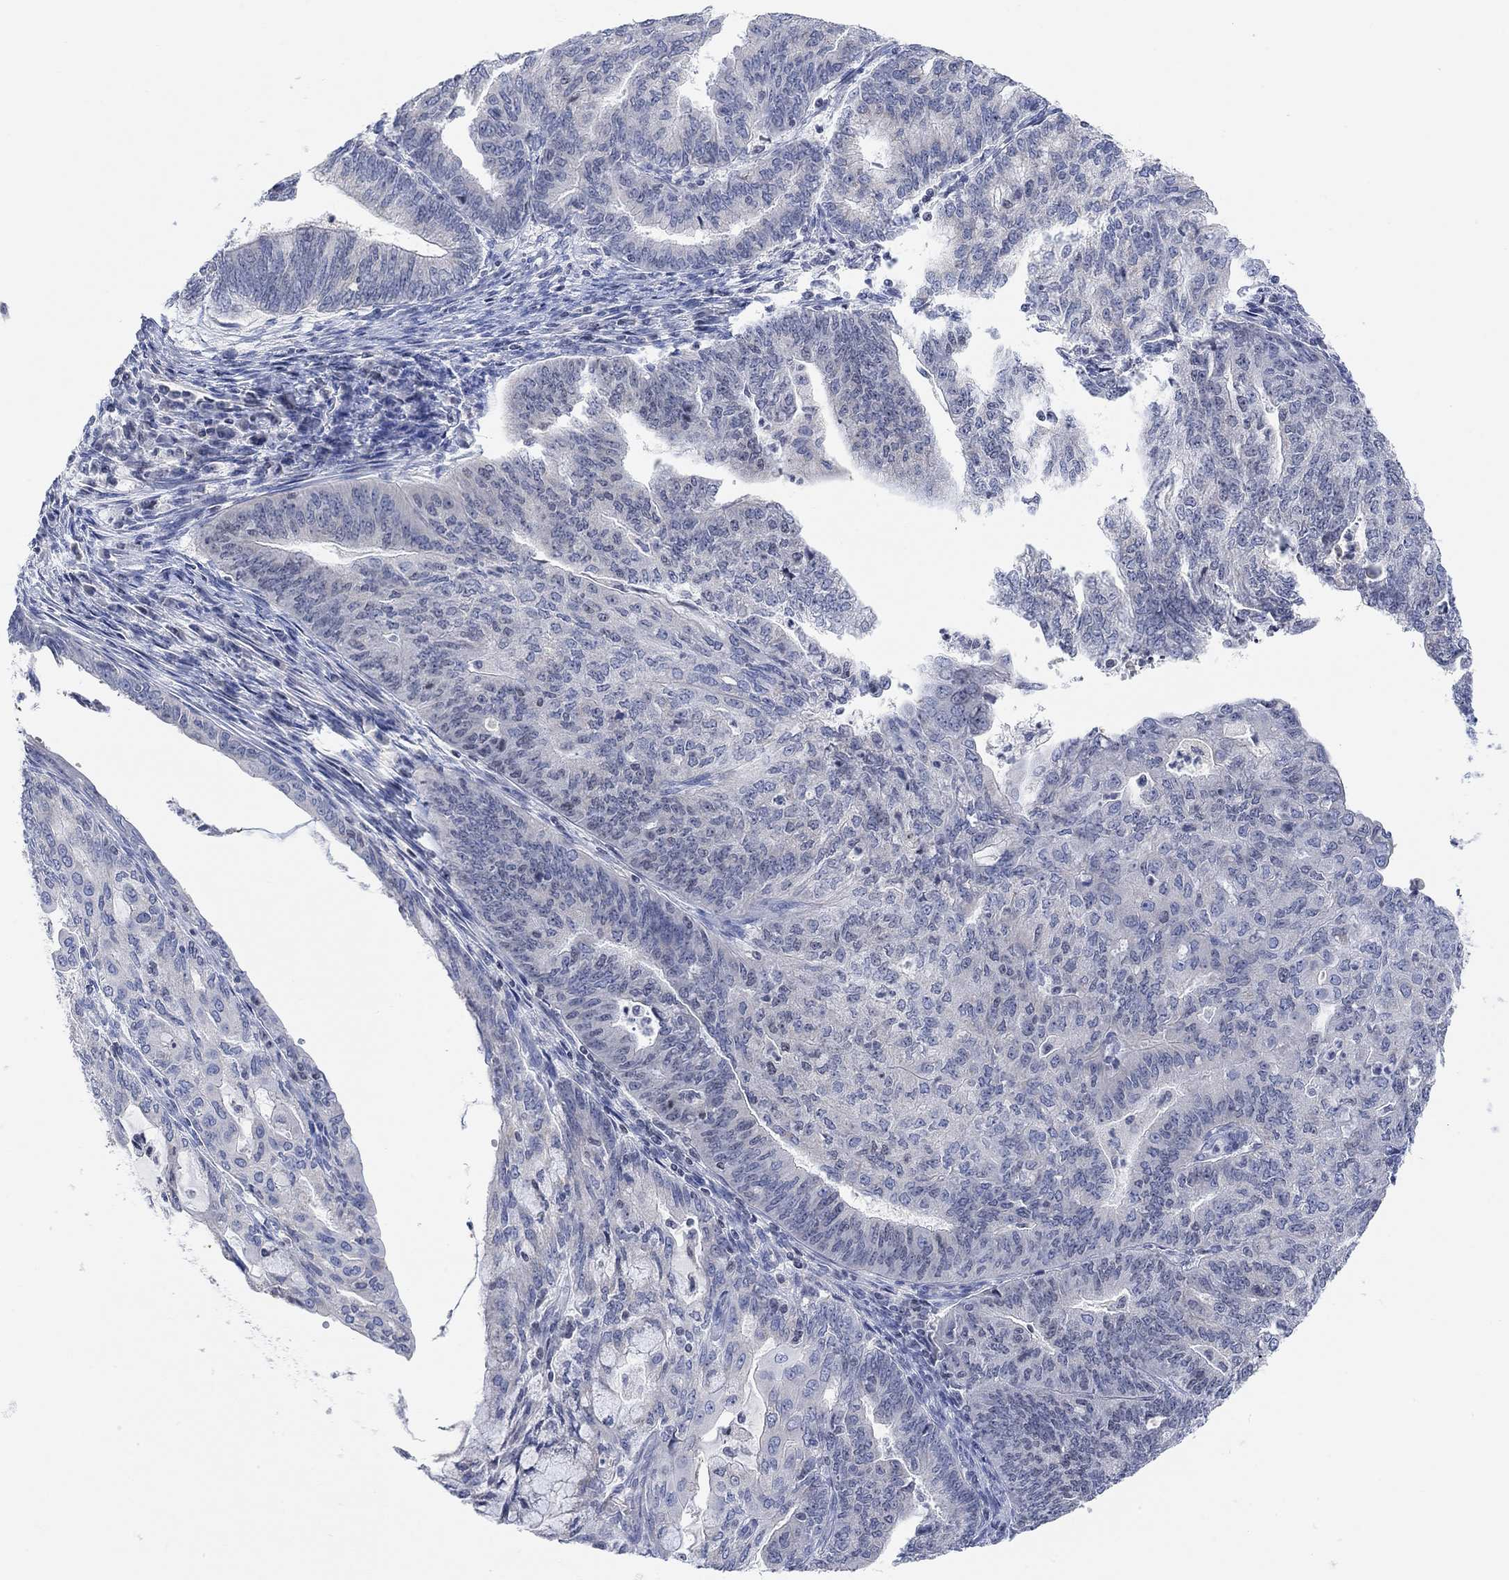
{"staining": {"intensity": "negative", "quantity": "none", "location": "none"}, "tissue": "endometrial cancer", "cell_type": "Tumor cells", "image_type": "cancer", "snomed": [{"axis": "morphology", "description": "Adenocarcinoma, NOS"}, {"axis": "topography", "description": "Endometrium"}], "caption": "Immunohistochemical staining of human endometrial adenocarcinoma displays no significant staining in tumor cells.", "gene": "ATP6V1E2", "patient": {"sex": "female", "age": 82}}